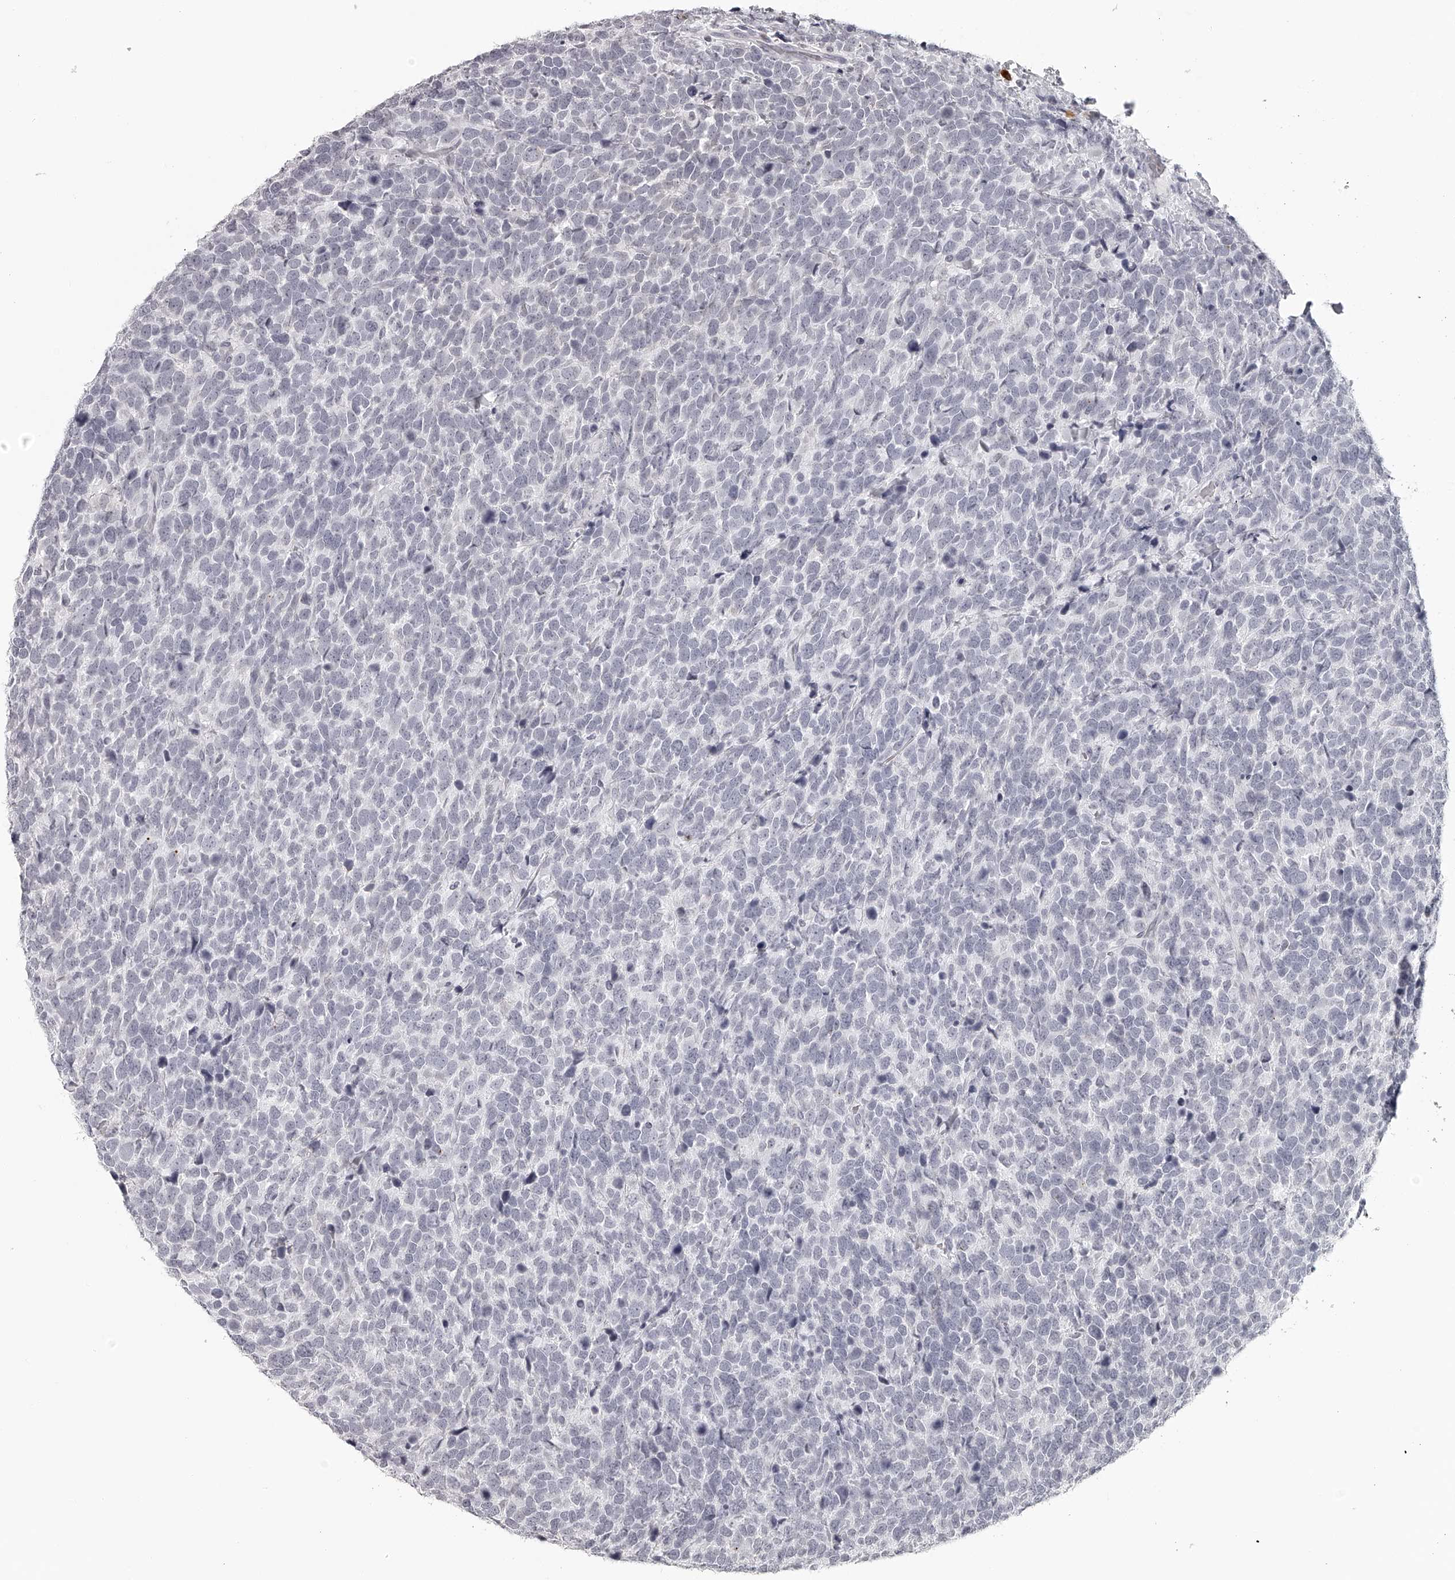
{"staining": {"intensity": "negative", "quantity": "none", "location": "none"}, "tissue": "urothelial cancer", "cell_type": "Tumor cells", "image_type": "cancer", "snomed": [{"axis": "morphology", "description": "Urothelial carcinoma, High grade"}, {"axis": "topography", "description": "Urinary bladder"}], "caption": "Urothelial cancer was stained to show a protein in brown. There is no significant staining in tumor cells. (Immunohistochemistry, brightfield microscopy, high magnification).", "gene": "SEC11C", "patient": {"sex": "female", "age": 82}}